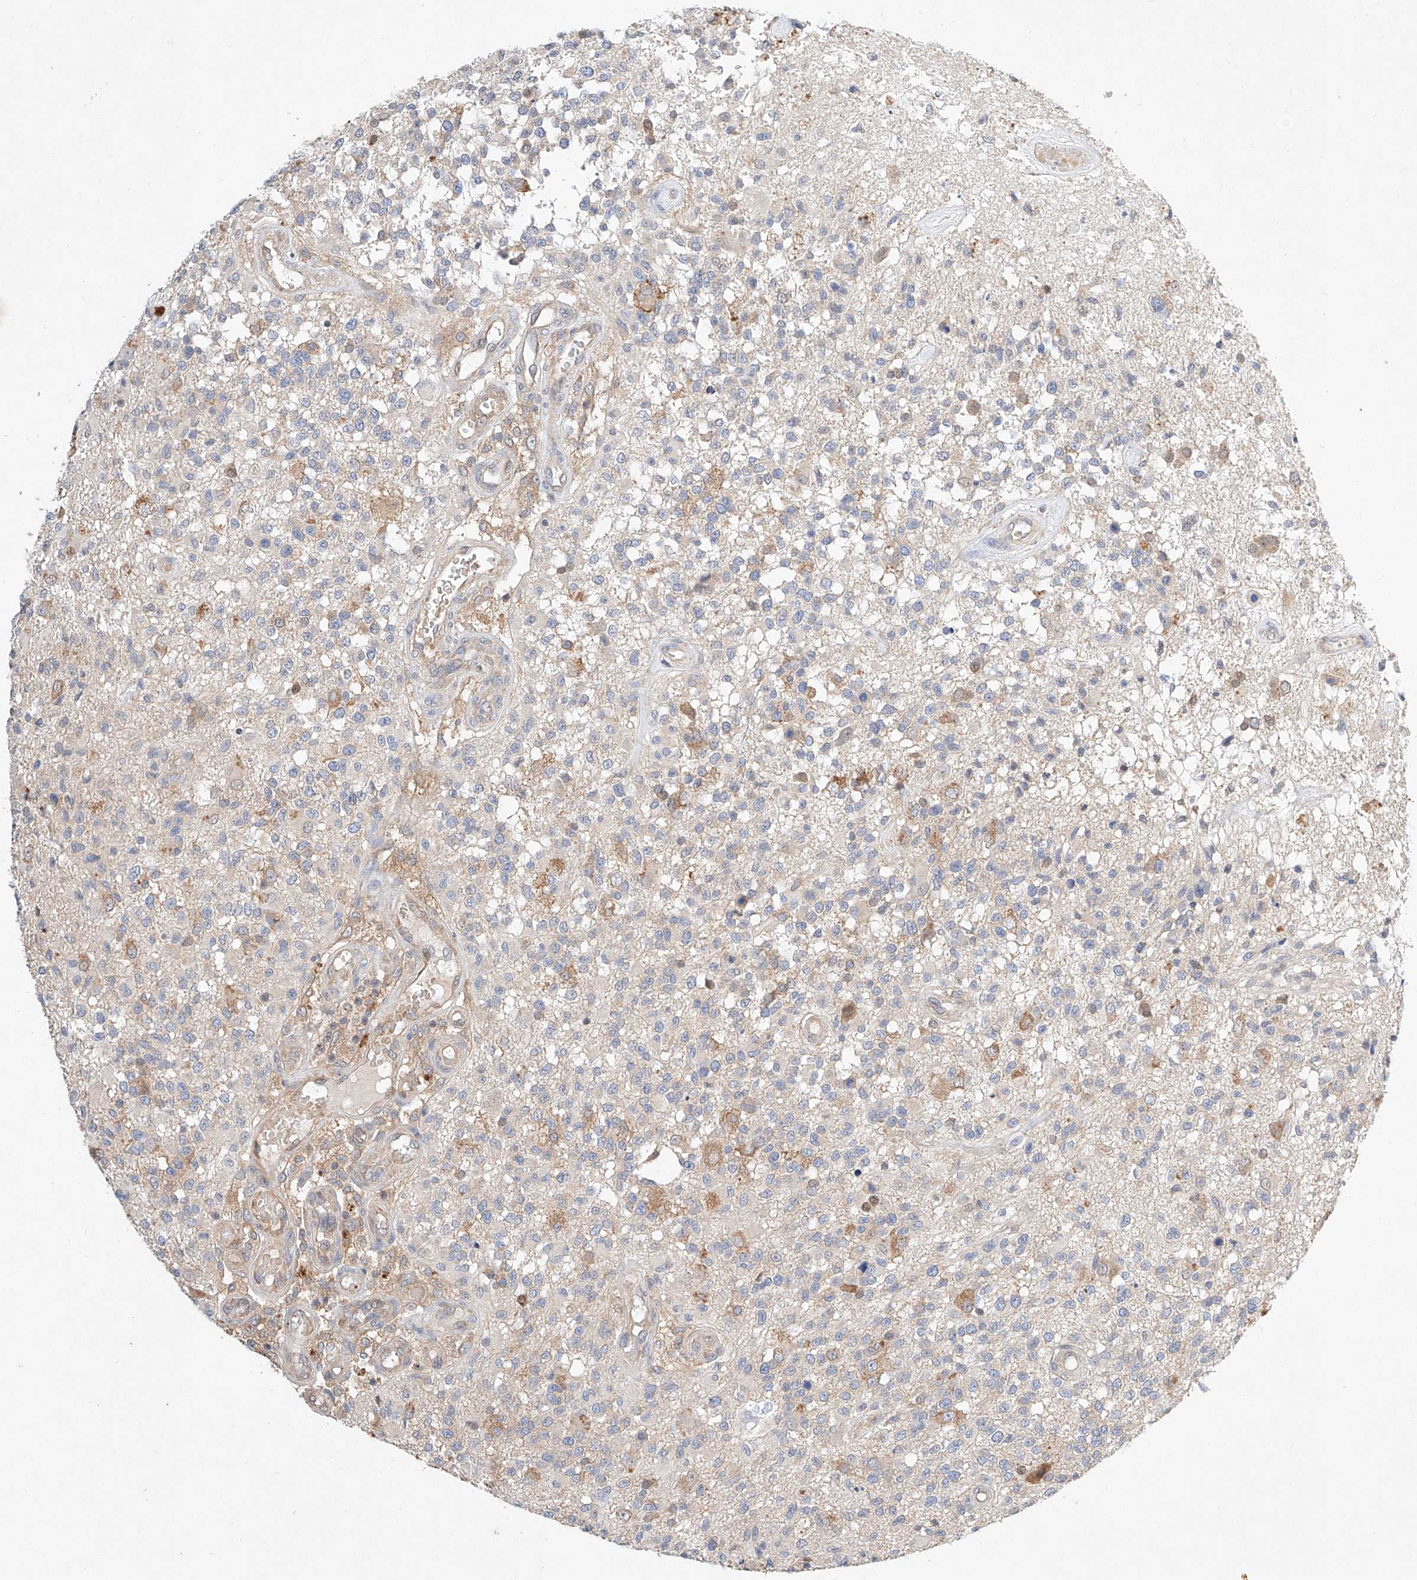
{"staining": {"intensity": "negative", "quantity": "none", "location": "none"}, "tissue": "glioma", "cell_type": "Tumor cells", "image_type": "cancer", "snomed": [{"axis": "morphology", "description": "Glioma, malignant, High grade"}, {"axis": "morphology", "description": "Glioblastoma, NOS"}, {"axis": "topography", "description": "Brain"}], "caption": "This micrograph is of malignant glioma (high-grade) stained with immunohistochemistry to label a protein in brown with the nuclei are counter-stained blue. There is no positivity in tumor cells.", "gene": "C6orf118", "patient": {"sex": "male", "age": 60}}